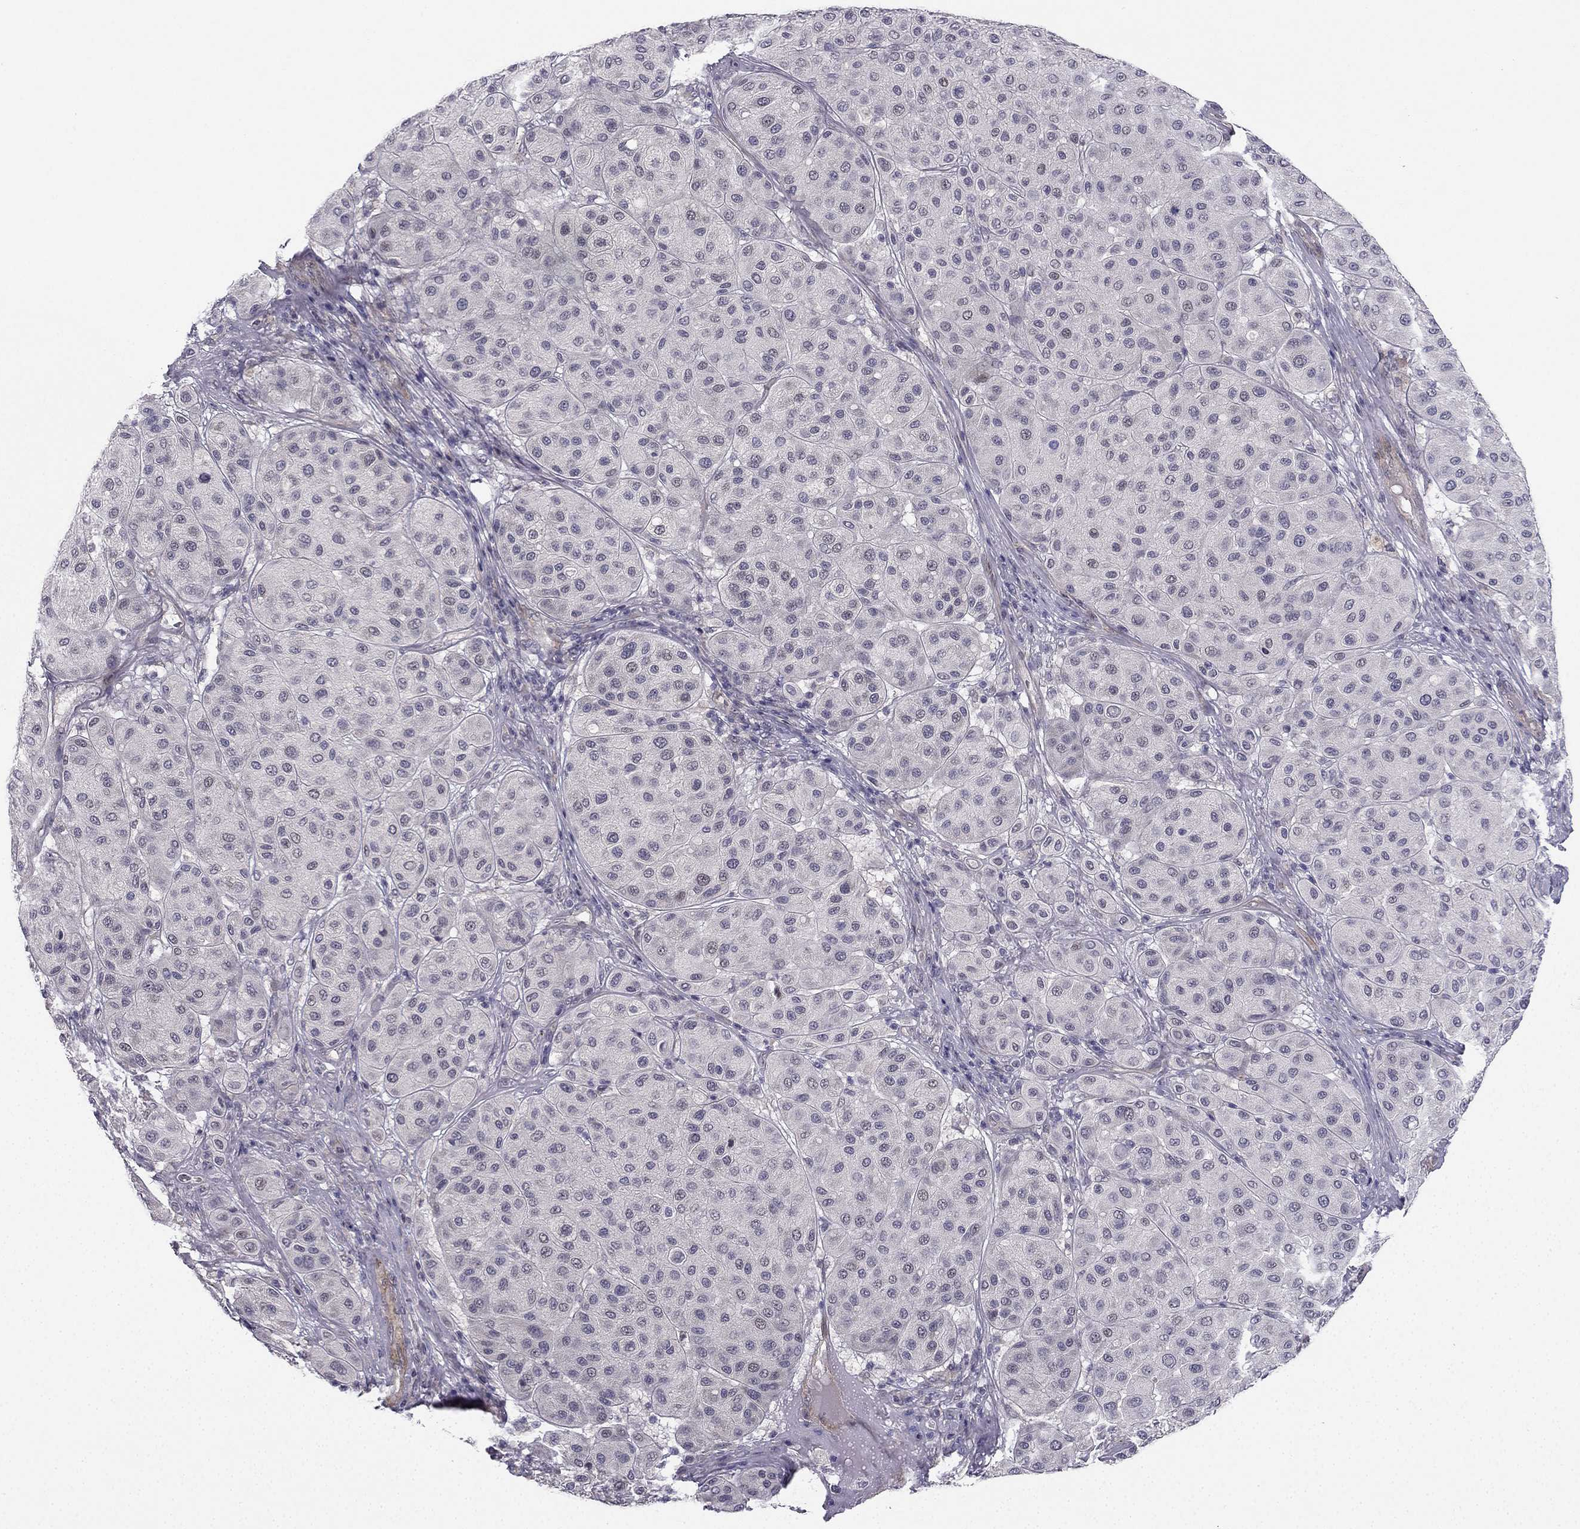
{"staining": {"intensity": "negative", "quantity": "none", "location": "none"}, "tissue": "melanoma", "cell_type": "Tumor cells", "image_type": "cancer", "snomed": [{"axis": "morphology", "description": "Malignant melanoma, Metastatic site"}, {"axis": "topography", "description": "Smooth muscle"}], "caption": "Human malignant melanoma (metastatic site) stained for a protein using IHC displays no positivity in tumor cells.", "gene": "CHST8", "patient": {"sex": "male", "age": 41}}